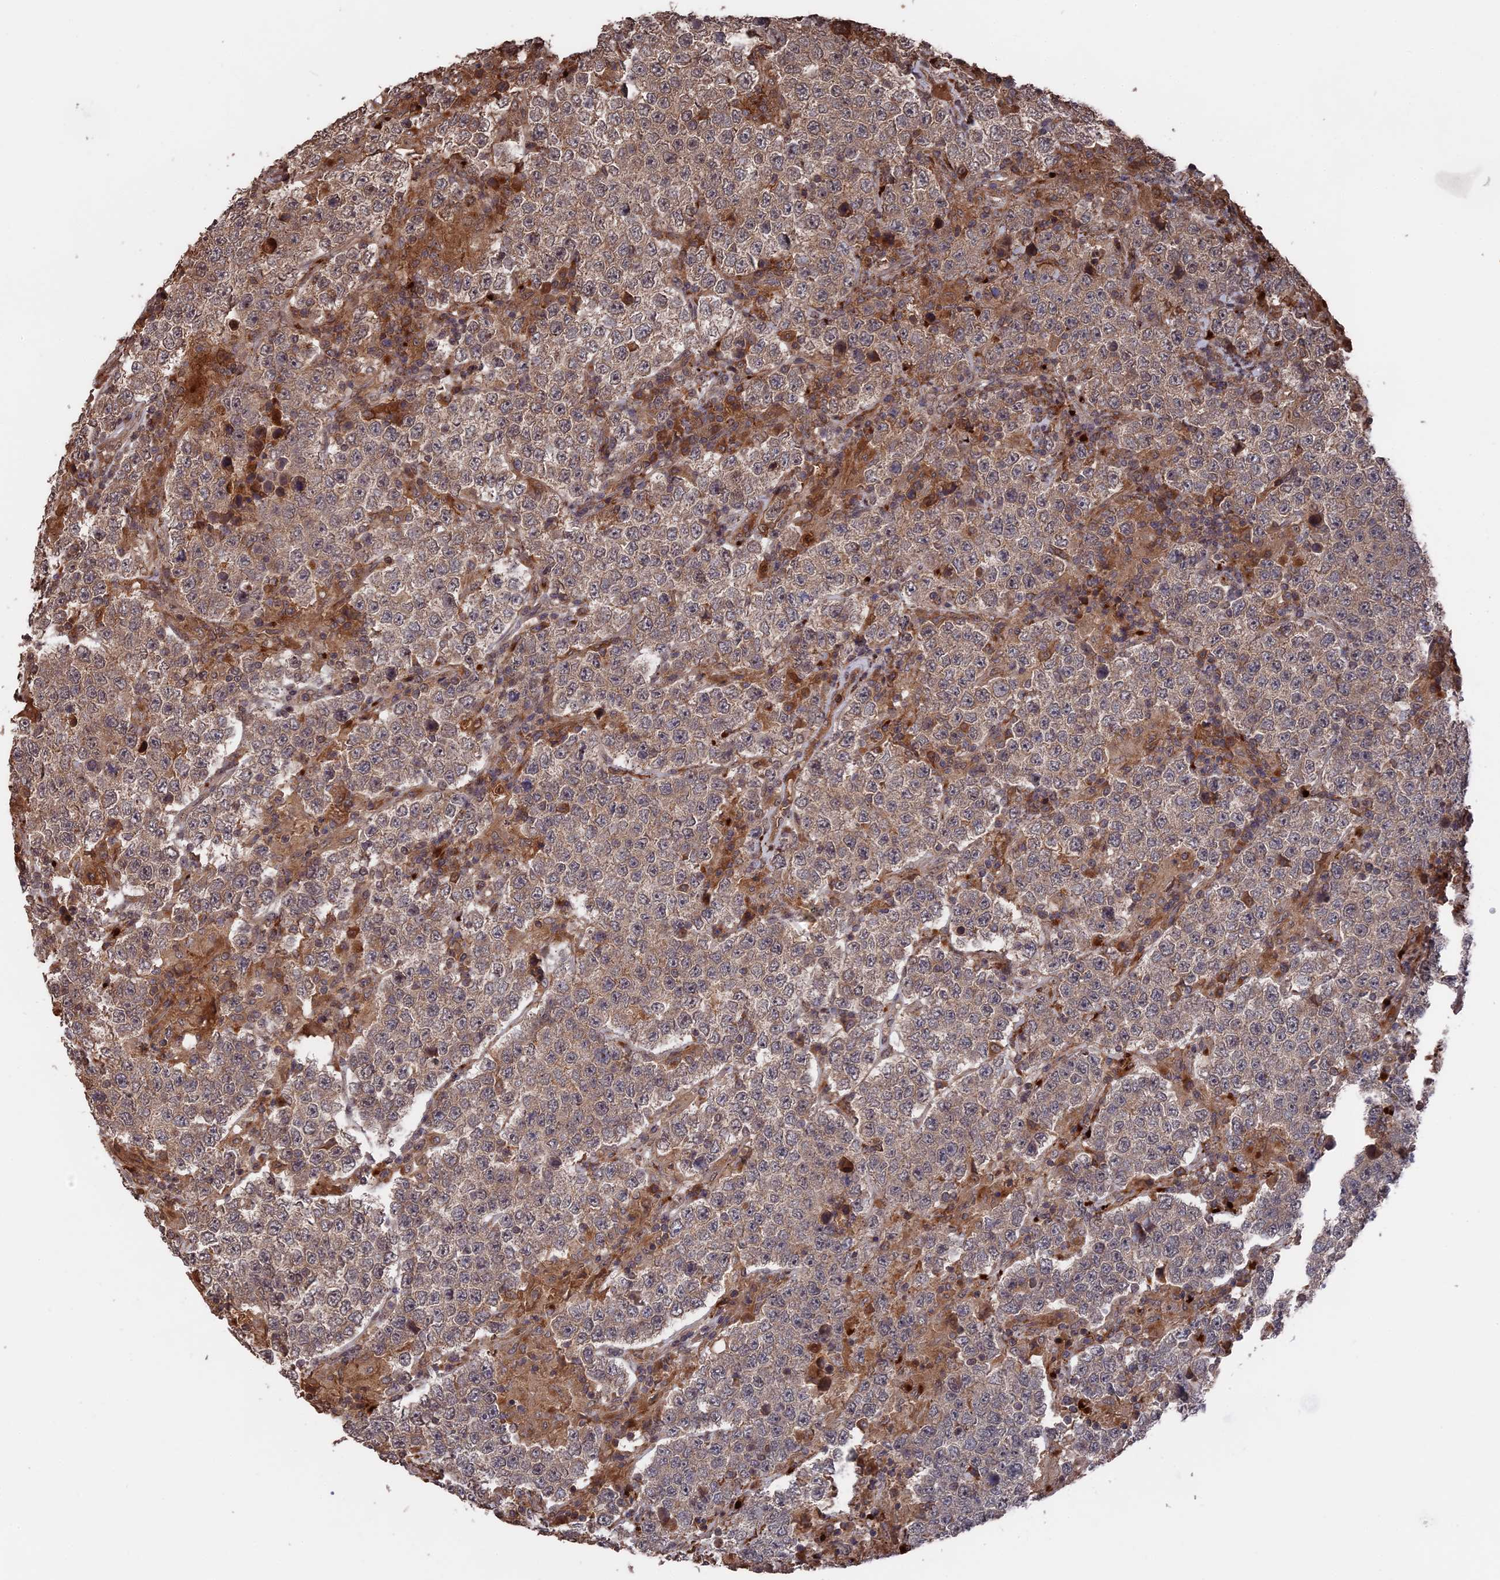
{"staining": {"intensity": "weak", "quantity": ">75%", "location": "cytoplasmic/membranous"}, "tissue": "testis cancer", "cell_type": "Tumor cells", "image_type": "cancer", "snomed": [{"axis": "morphology", "description": "Normal tissue, NOS"}, {"axis": "morphology", "description": "Urothelial carcinoma, High grade"}, {"axis": "morphology", "description": "Seminoma, NOS"}, {"axis": "morphology", "description": "Carcinoma, Embryonal, NOS"}, {"axis": "topography", "description": "Urinary bladder"}, {"axis": "topography", "description": "Testis"}], "caption": "The micrograph displays a brown stain indicating the presence of a protein in the cytoplasmic/membranous of tumor cells in testis cancer (urothelial carcinoma (high-grade)).", "gene": "TELO2", "patient": {"sex": "male", "age": 41}}